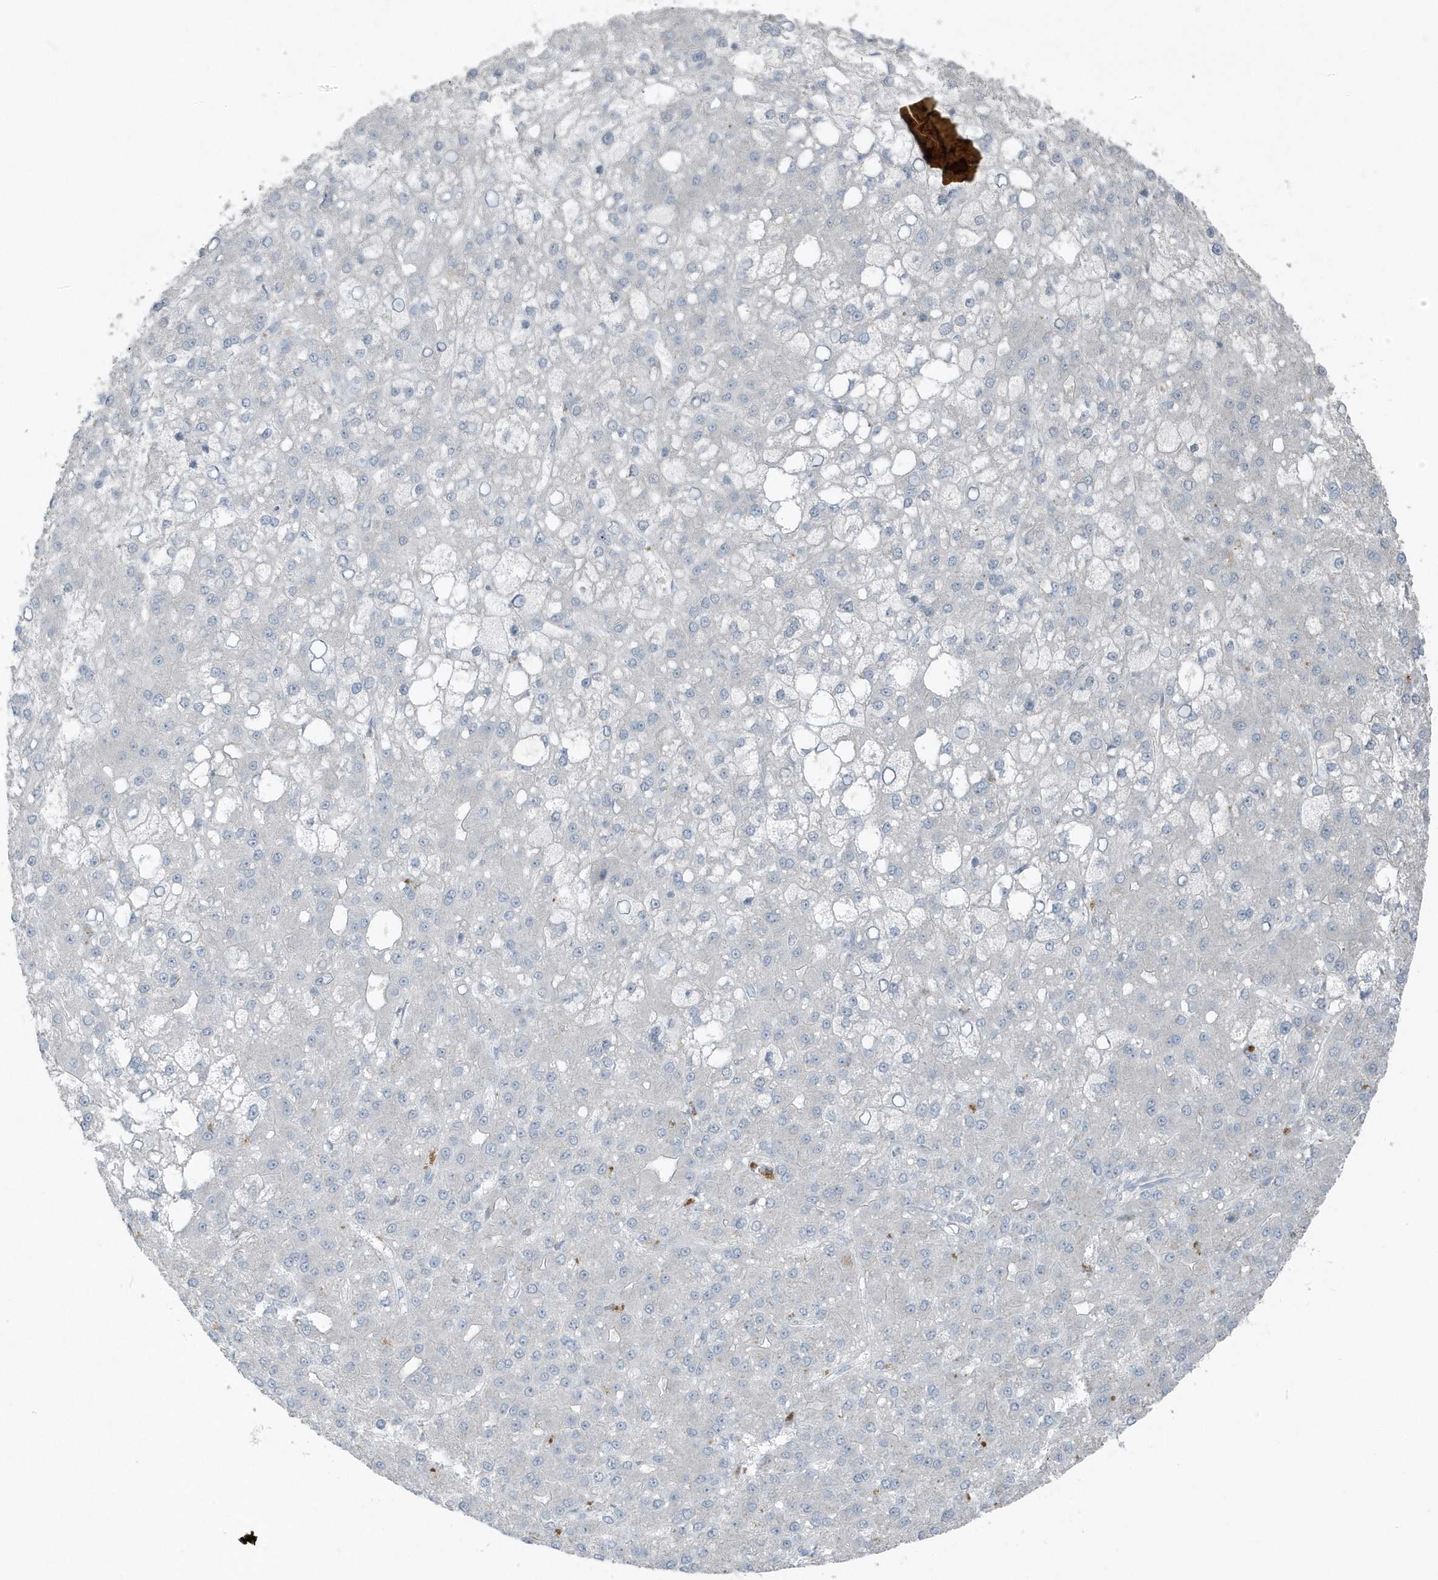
{"staining": {"intensity": "negative", "quantity": "none", "location": "none"}, "tissue": "liver cancer", "cell_type": "Tumor cells", "image_type": "cancer", "snomed": [{"axis": "morphology", "description": "Carcinoma, Hepatocellular, NOS"}, {"axis": "topography", "description": "Liver"}], "caption": "Immunohistochemistry (IHC) micrograph of neoplastic tissue: human liver hepatocellular carcinoma stained with DAB reveals no significant protein staining in tumor cells. (DAB (3,3'-diaminobenzidine) IHC visualized using brightfield microscopy, high magnification).", "gene": "ACTC1", "patient": {"sex": "male", "age": 67}}